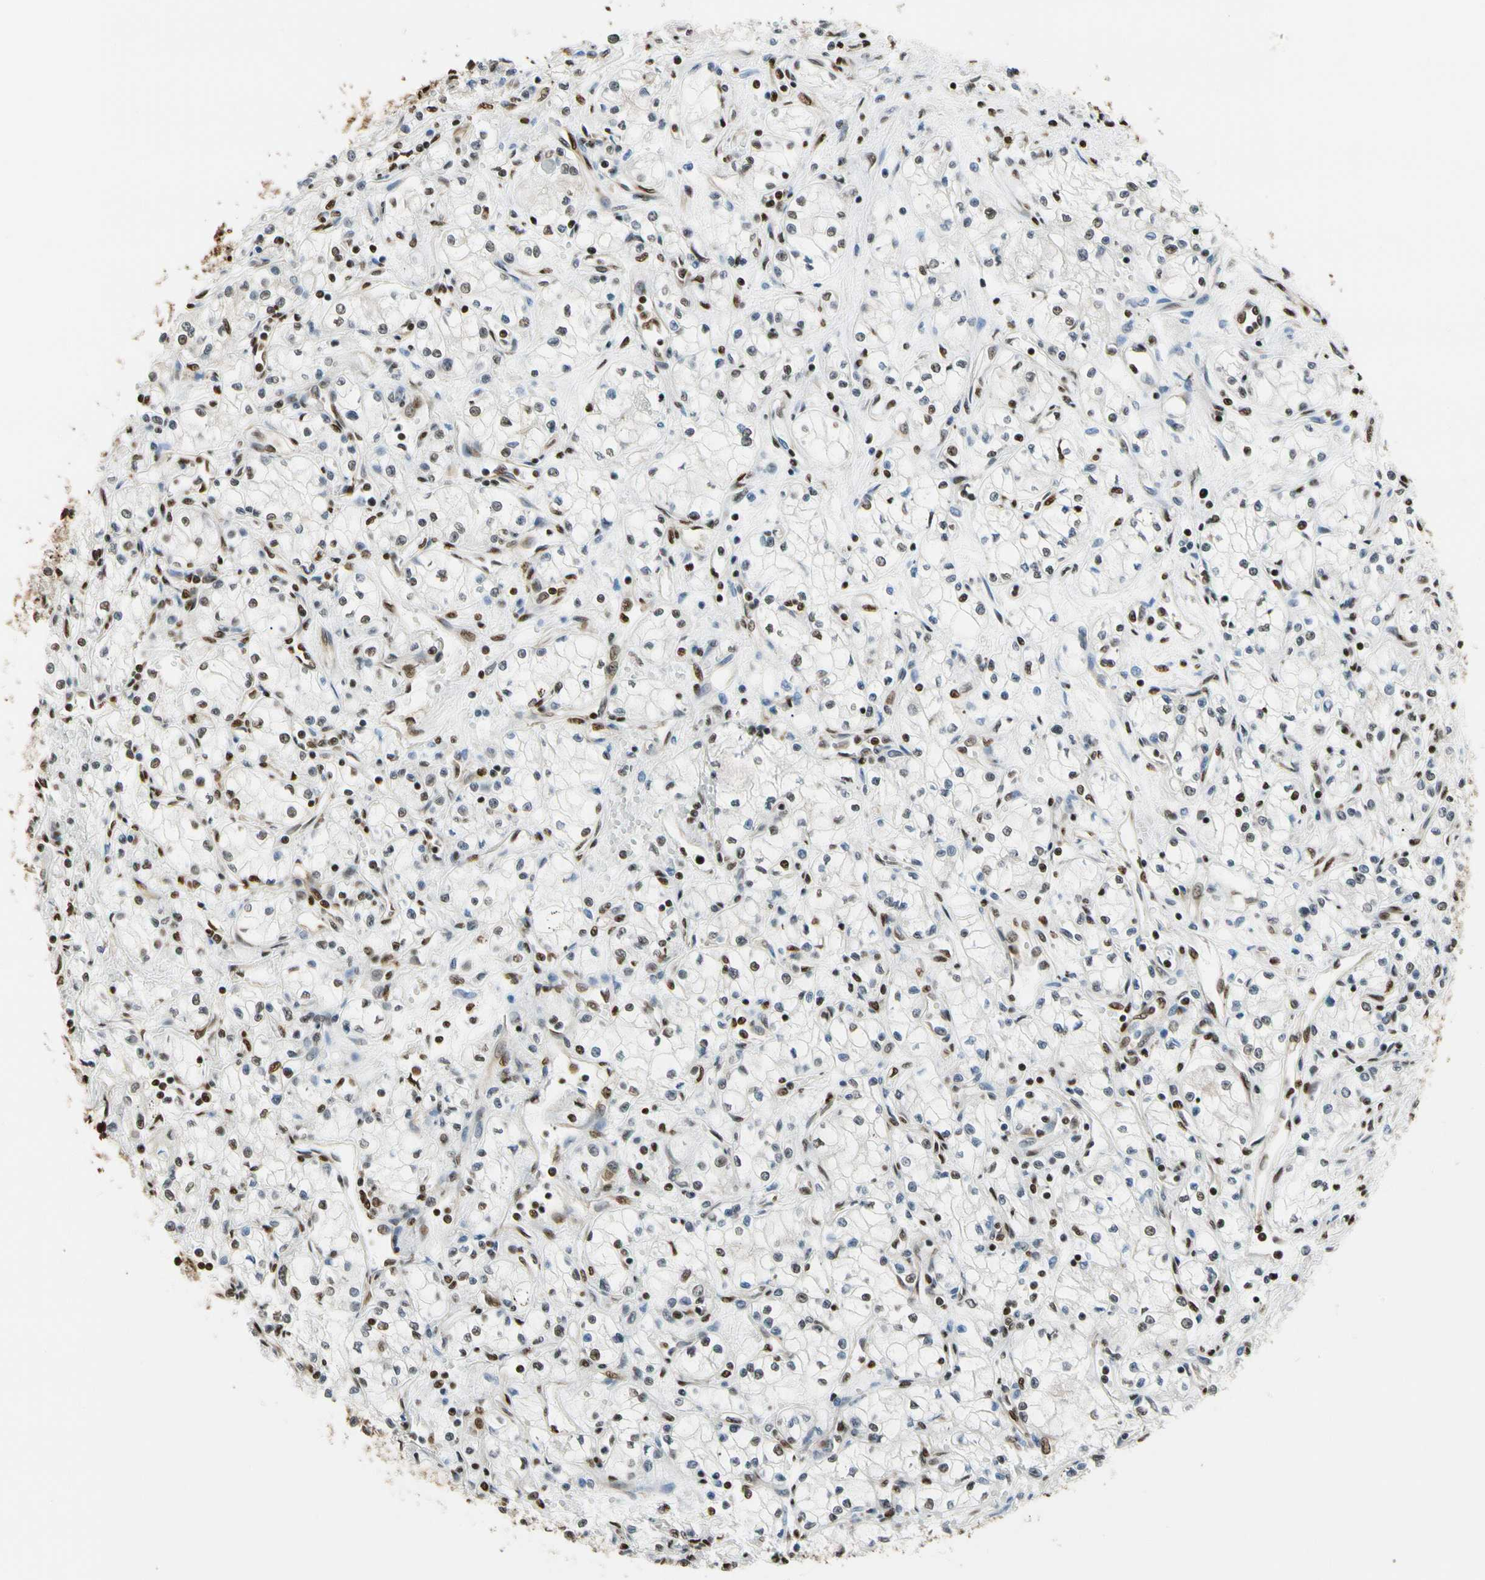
{"staining": {"intensity": "strong", "quantity": "25%-75%", "location": "nuclear"}, "tissue": "renal cancer", "cell_type": "Tumor cells", "image_type": "cancer", "snomed": [{"axis": "morphology", "description": "Normal tissue, NOS"}, {"axis": "morphology", "description": "Adenocarcinoma, NOS"}, {"axis": "topography", "description": "Kidney"}], "caption": "This histopathology image shows immunohistochemistry (IHC) staining of human adenocarcinoma (renal), with high strong nuclear positivity in approximately 25%-75% of tumor cells.", "gene": "HNRNPK", "patient": {"sex": "male", "age": 59}}